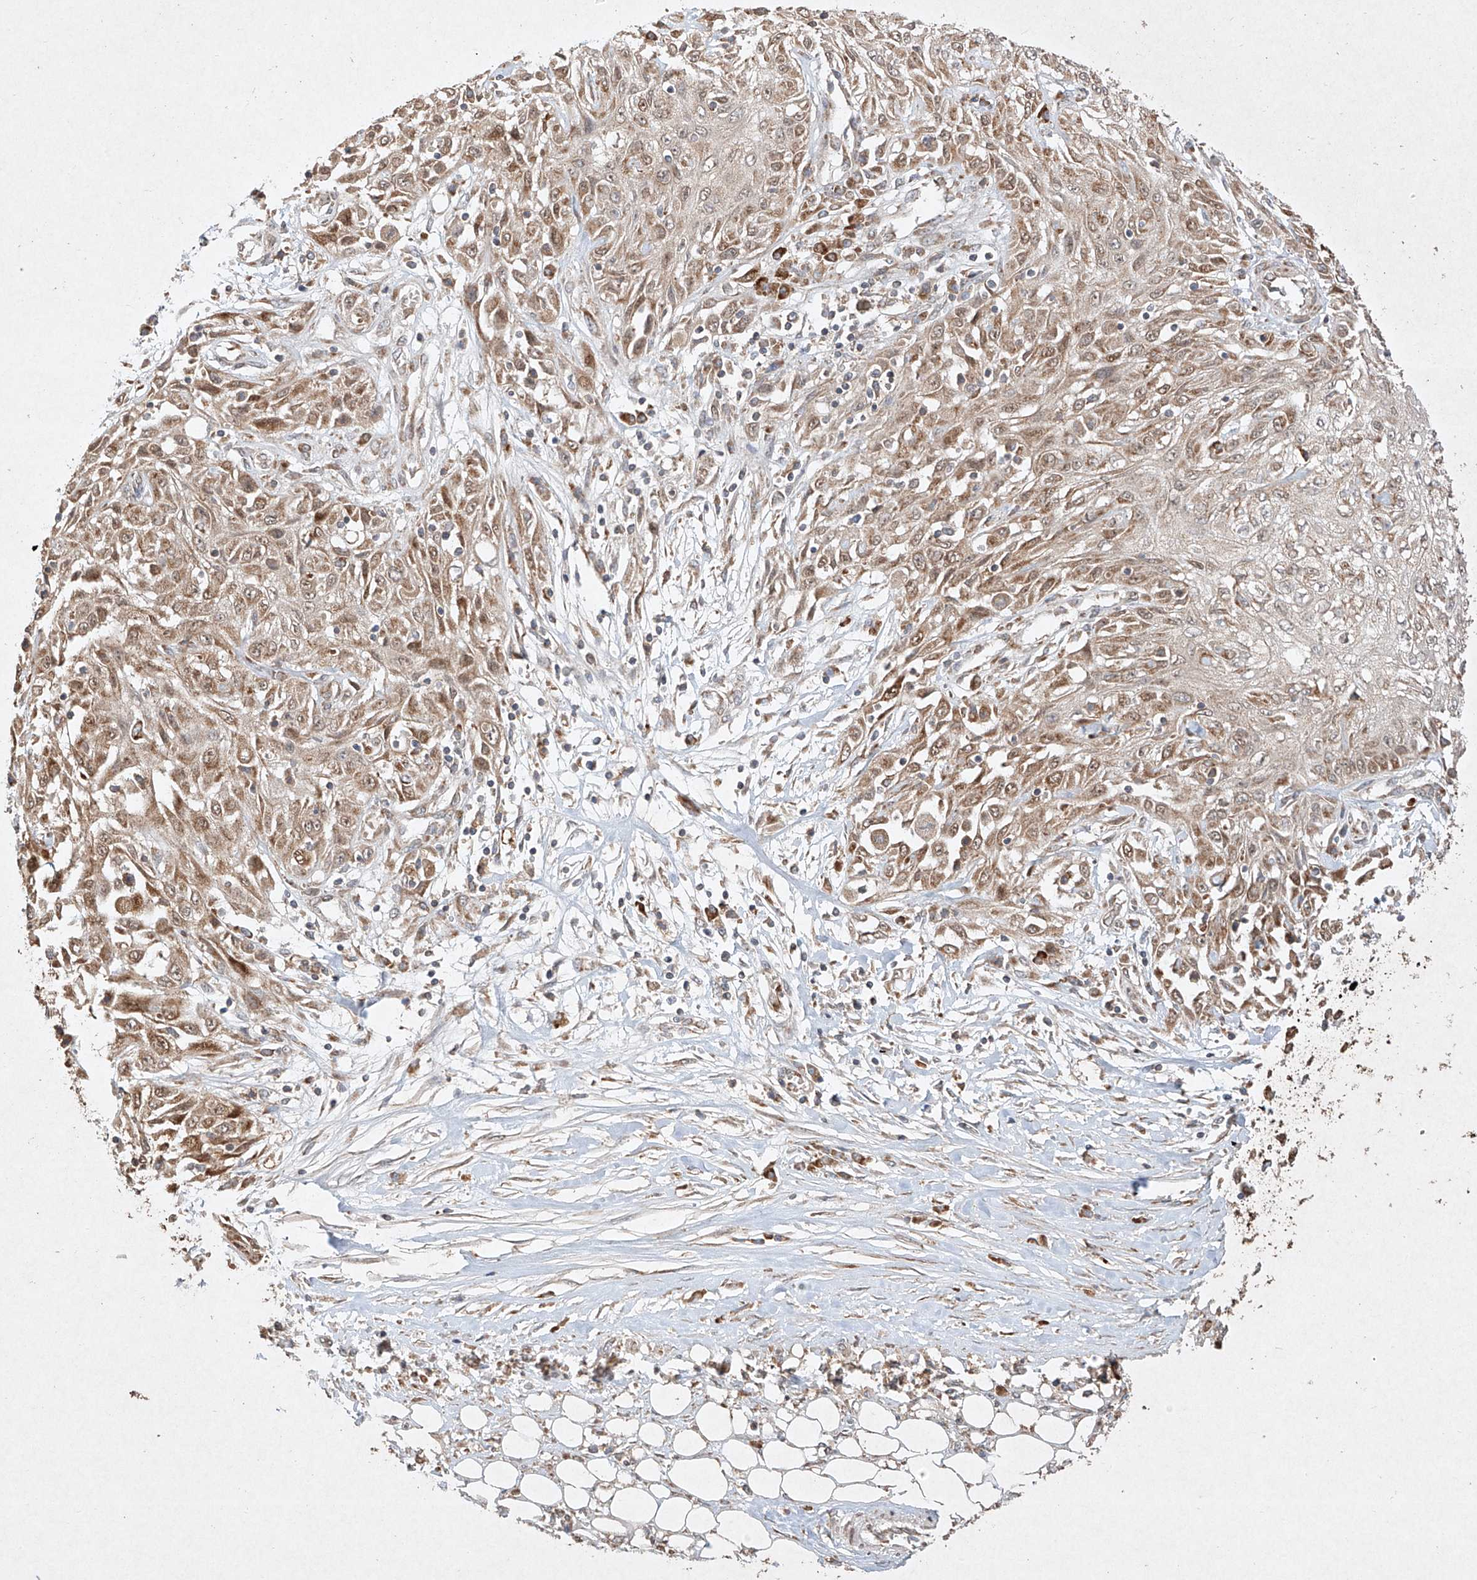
{"staining": {"intensity": "moderate", "quantity": ">75%", "location": "cytoplasmic/membranous"}, "tissue": "skin cancer", "cell_type": "Tumor cells", "image_type": "cancer", "snomed": [{"axis": "morphology", "description": "Squamous cell carcinoma, NOS"}, {"axis": "morphology", "description": "Squamous cell carcinoma, metastatic, NOS"}, {"axis": "topography", "description": "Skin"}, {"axis": "topography", "description": "Lymph node"}], "caption": "Human skin squamous cell carcinoma stained with a protein marker demonstrates moderate staining in tumor cells.", "gene": "SEMA3B", "patient": {"sex": "male", "age": 75}}